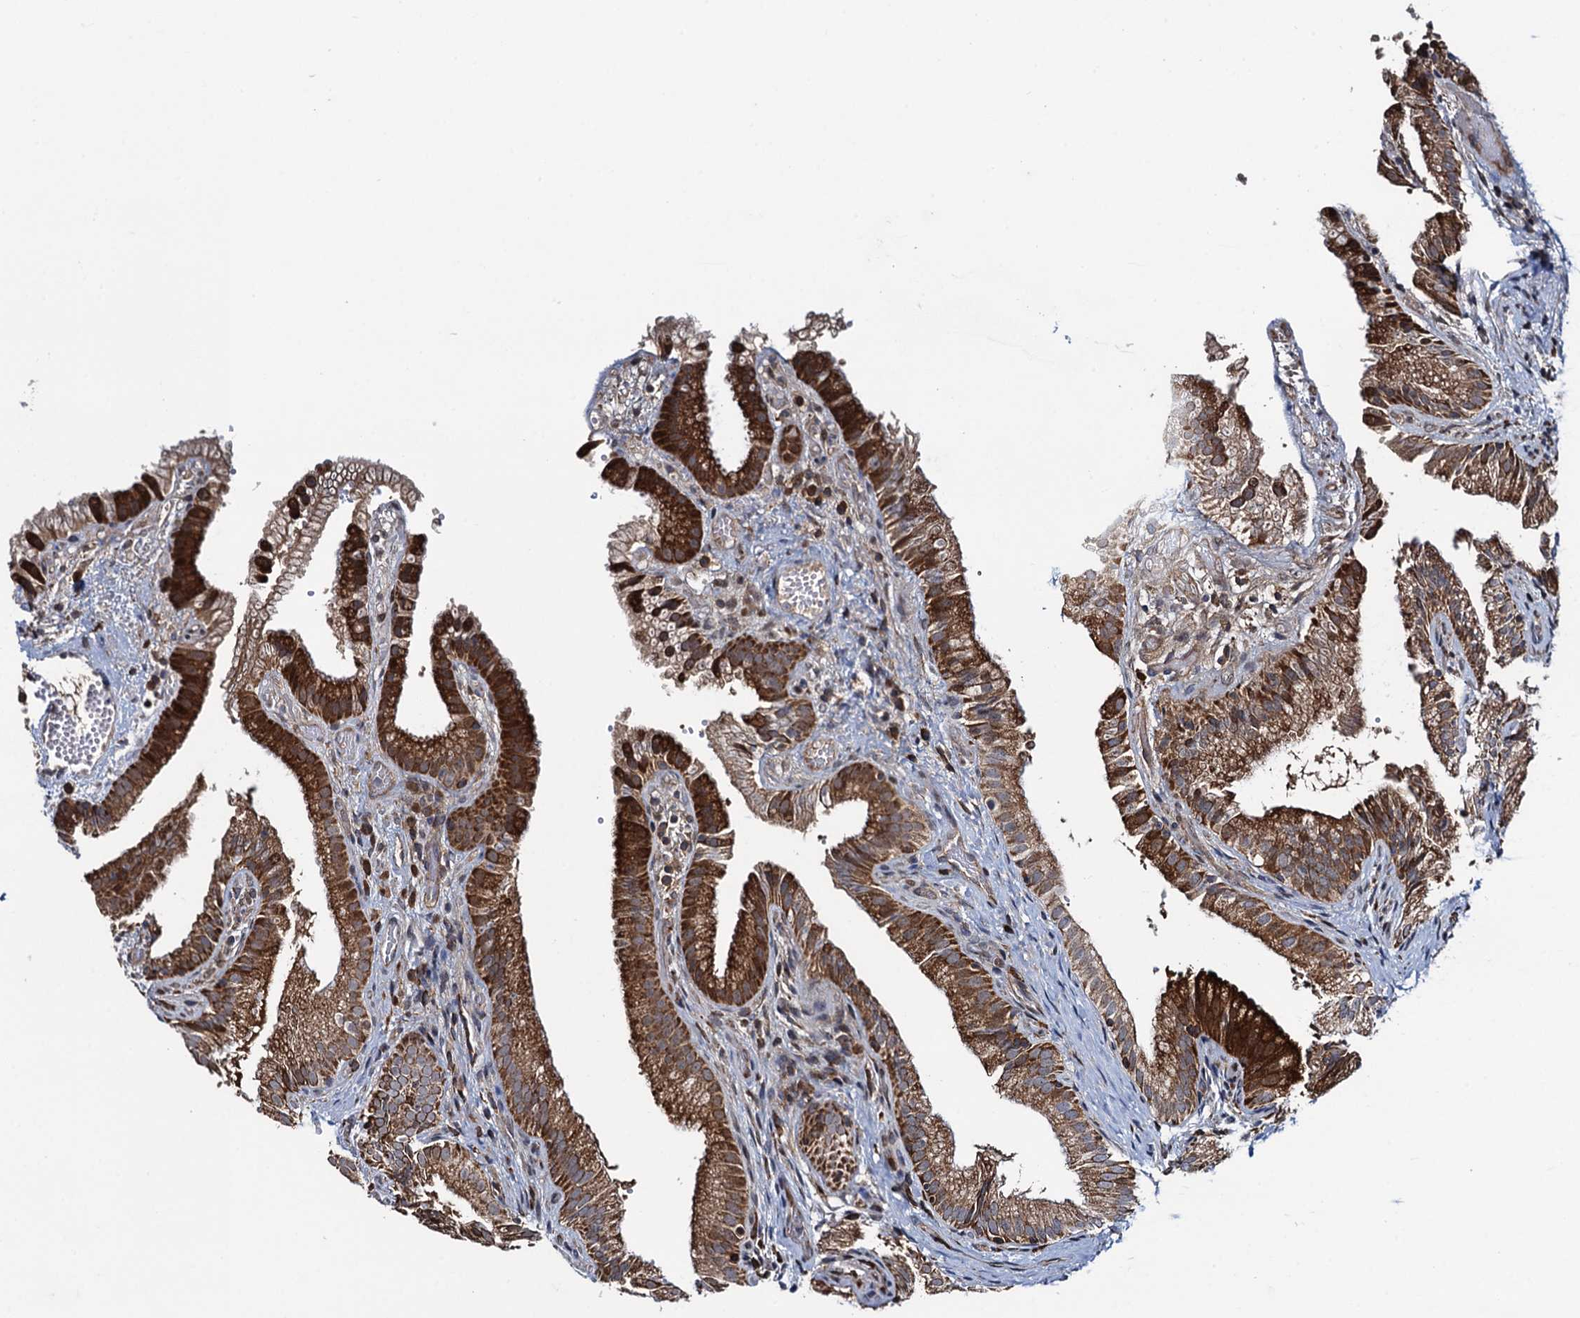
{"staining": {"intensity": "strong", "quantity": ">75%", "location": "cytoplasmic/membranous"}, "tissue": "gallbladder", "cell_type": "Glandular cells", "image_type": "normal", "snomed": [{"axis": "morphology", "description": "Normal tissue, NOS"}, {"axis": "topography", "description": "Gallbladder"}], "caption": "Gallbladder stained with immunohistochemistry (IHC) shows strong cytoplasmic/membranous expression in approximately >75% of glandular cells. Immunohistochemistry (ihc) stains the protein of interest in brown and the nuclei are stained blue.", "gene": "CCDC102A", "patient": {"sex": "female", "age": 30}}